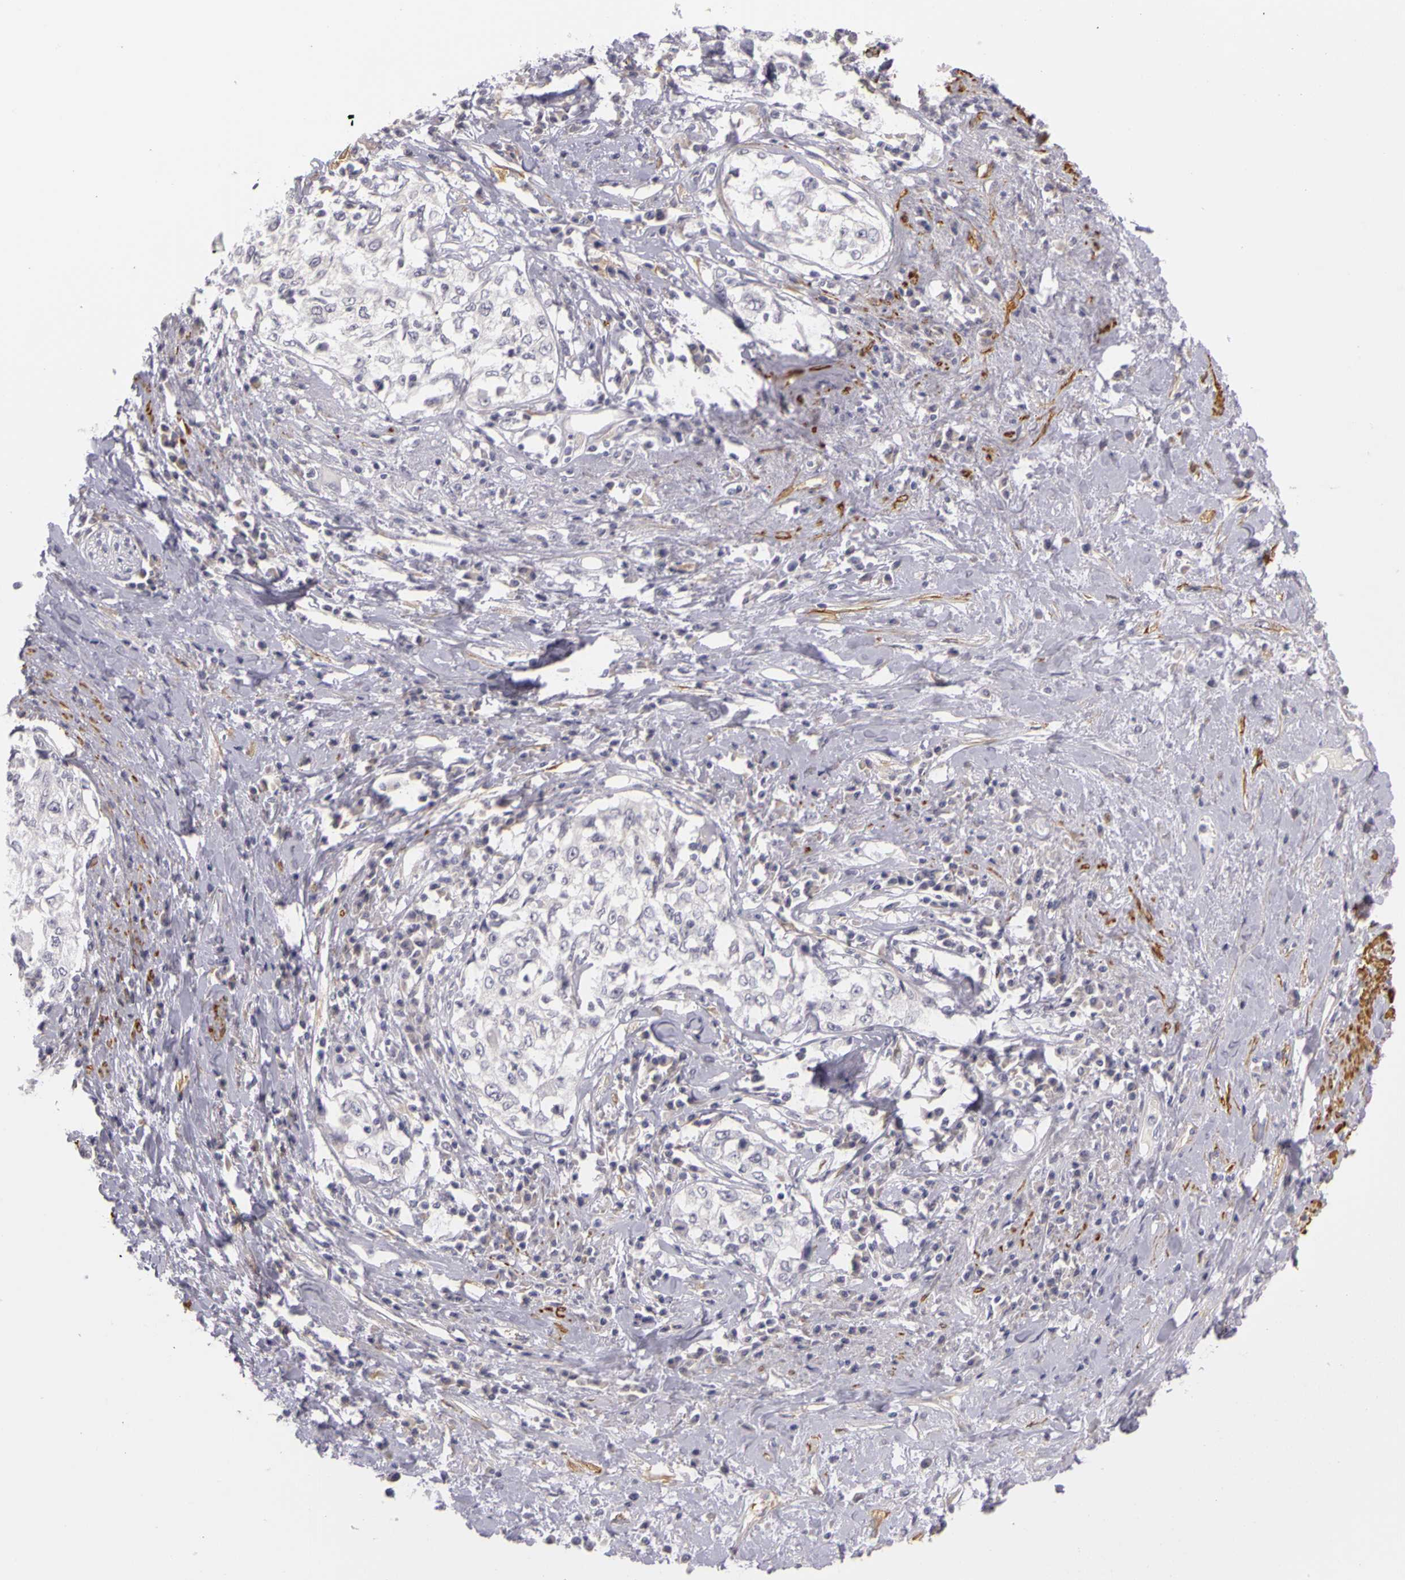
{"staining": {"intensity": "negative", "quantity": "none", "location": "none"}, "tissue": "cervical cancer", "cell_type": "Tumor cells", "image_type": "cancer", "snomed": [{"axis": "morphology", "description": "Squamous cell carcinoma, NOS"}, {"axis": "topography", "description": "Cervix"}], "caption": "Immunohistochemistry (IHC) image of neoplastic tissue: human squamous cell carcinoma (cervical) stained with DAB shows no significant protein staining in tumor cells. Nuclei are stained in blue.", "gene": "CNTN2", "patient": {"sex": "female", "age": 57}}